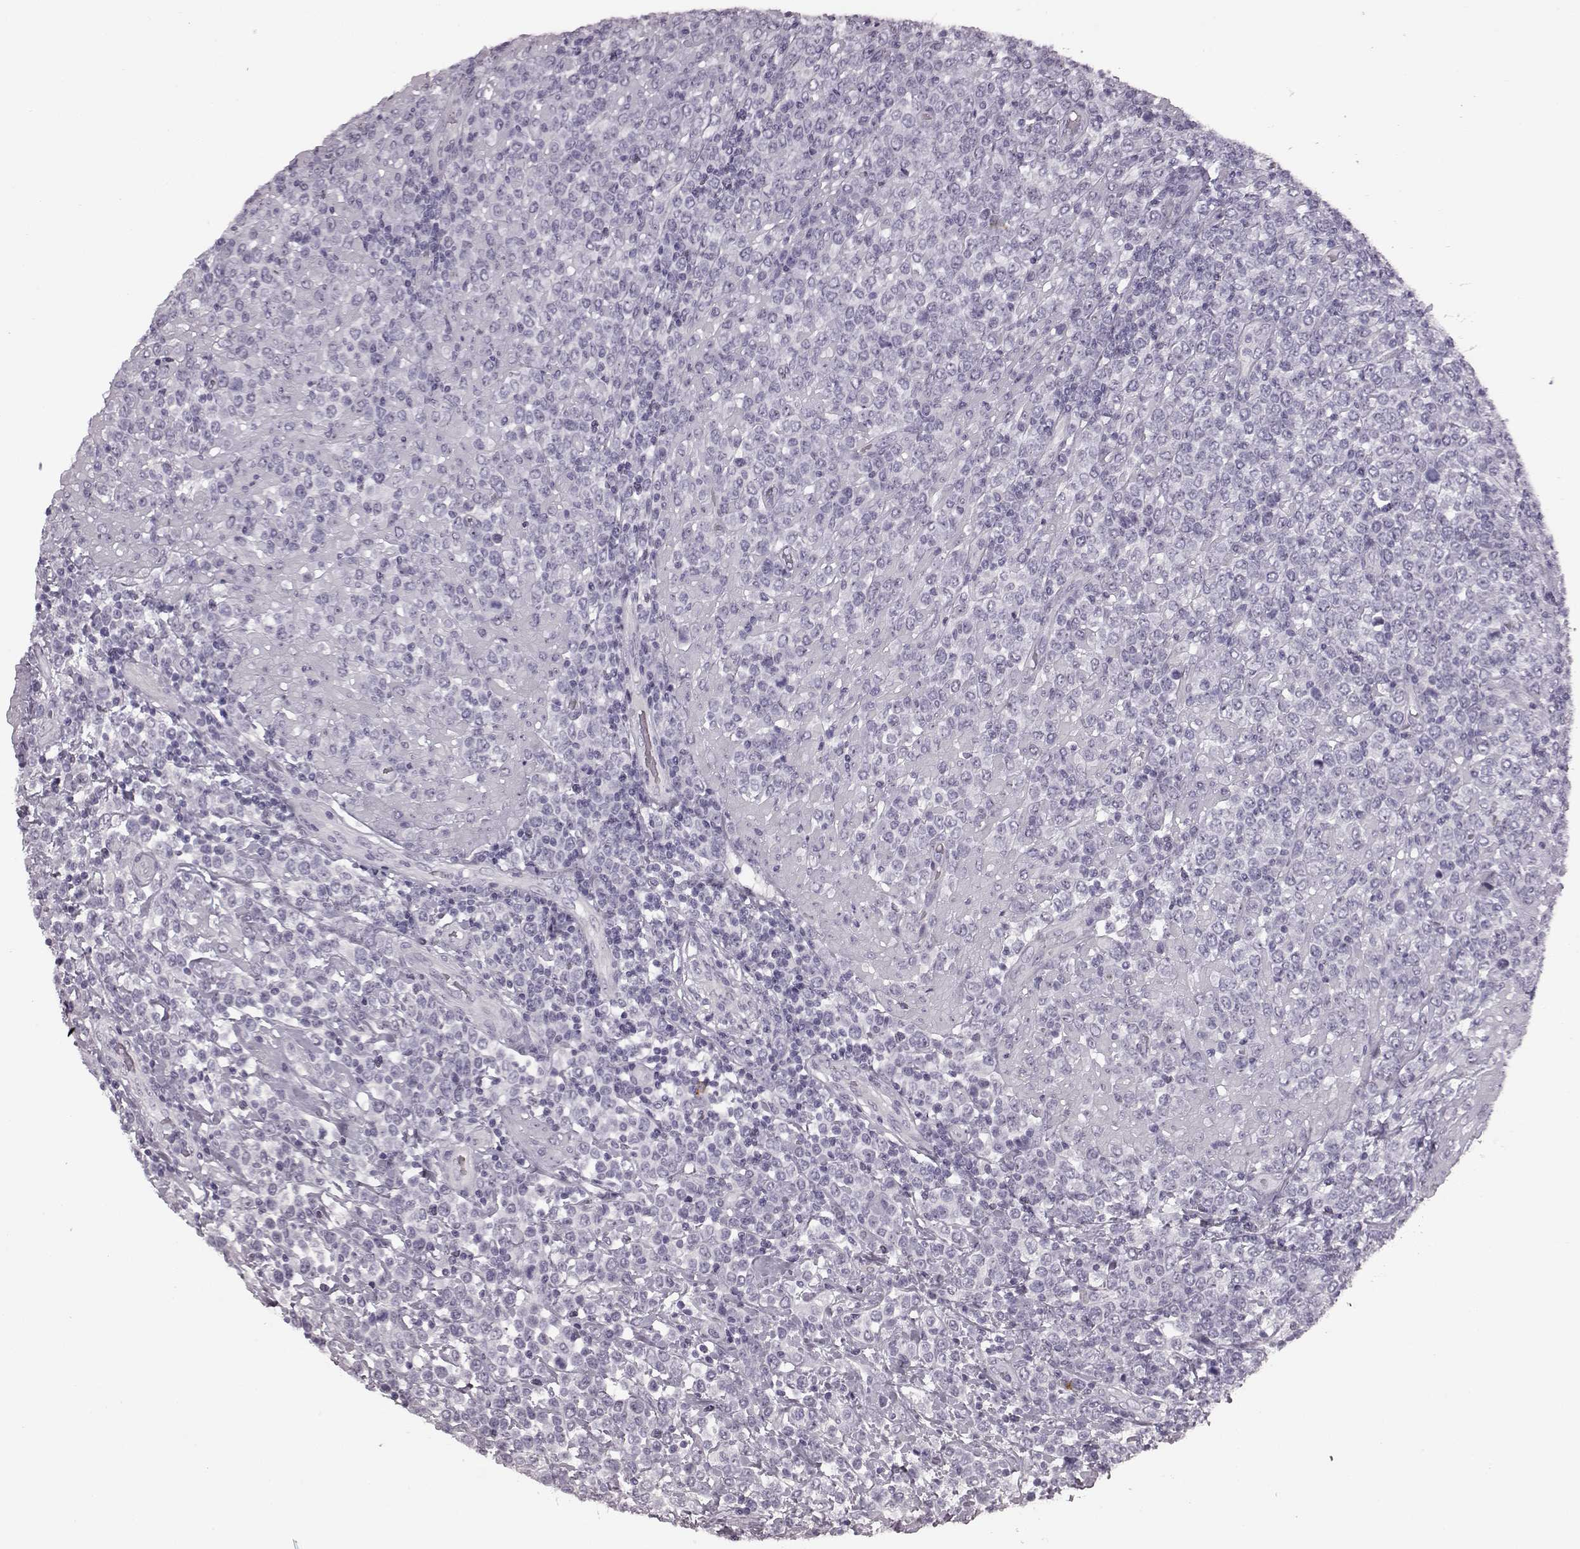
{"staining": {"intensity": "negative", "quantity": "none", "location": "none"}, "tissue": "lymphoma", "cell_type": "Tumor cells", "image_type": "cancer", "snomed": [{"axis": "morphology", "description": "Malignant lymphoma, non-Hodgkin's type, High grade"}, {"axis": "topography", "description": "Soft tissue"}], "caption": "IHC histopathology image of neoplastic tissue: human high-grade malignant lymphoma, non-Hodgkin's type stained with DAB (3,3'-diaminobenzidine) shows no significant protein staining in tumor cells.", "gene": "PRPH2", "patient": {"sex": "female", "age": 56}}